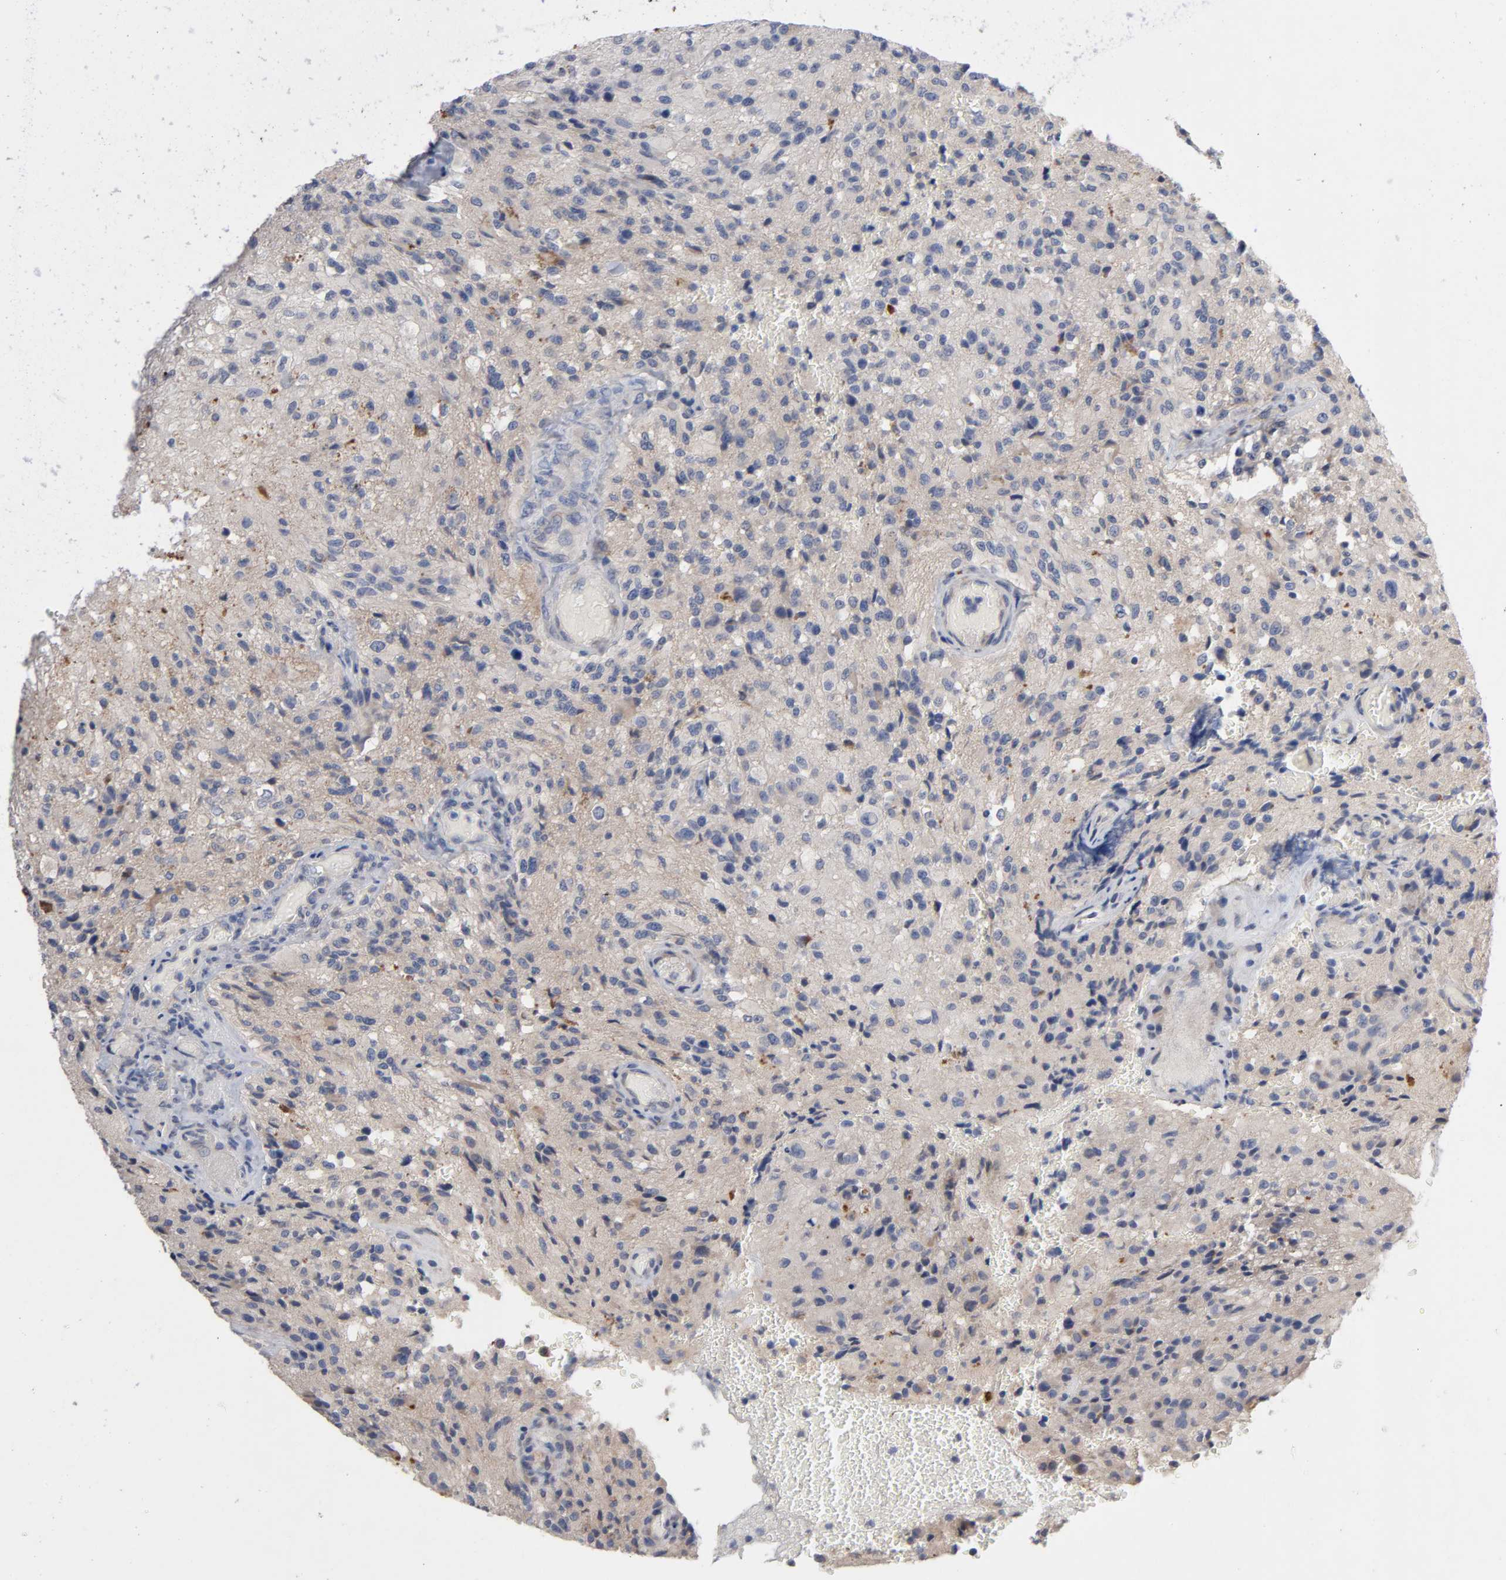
{"staining": {"intensity": "negative", "quantity": "none", "location": "none"}, "tissue": "glioma", "cell_type": "Tumor cells", "image_type": "cancer", "snomed": [{"axis": "morphology", "description": "Normal tissue, NOS"}, {"axis": "morphology", "description": "Glioma, malignant, High grade"}, {"axis": "topography", "description": "Cerebral cortex"}], "caption": "A high-resolution photomicrograph shows IHC staining of high-grade glioma (malignant), which demonstrates no significant expression in tumor cells.", "gene": "CCDC134", "patient": {"sex": "male", "age": 56}}